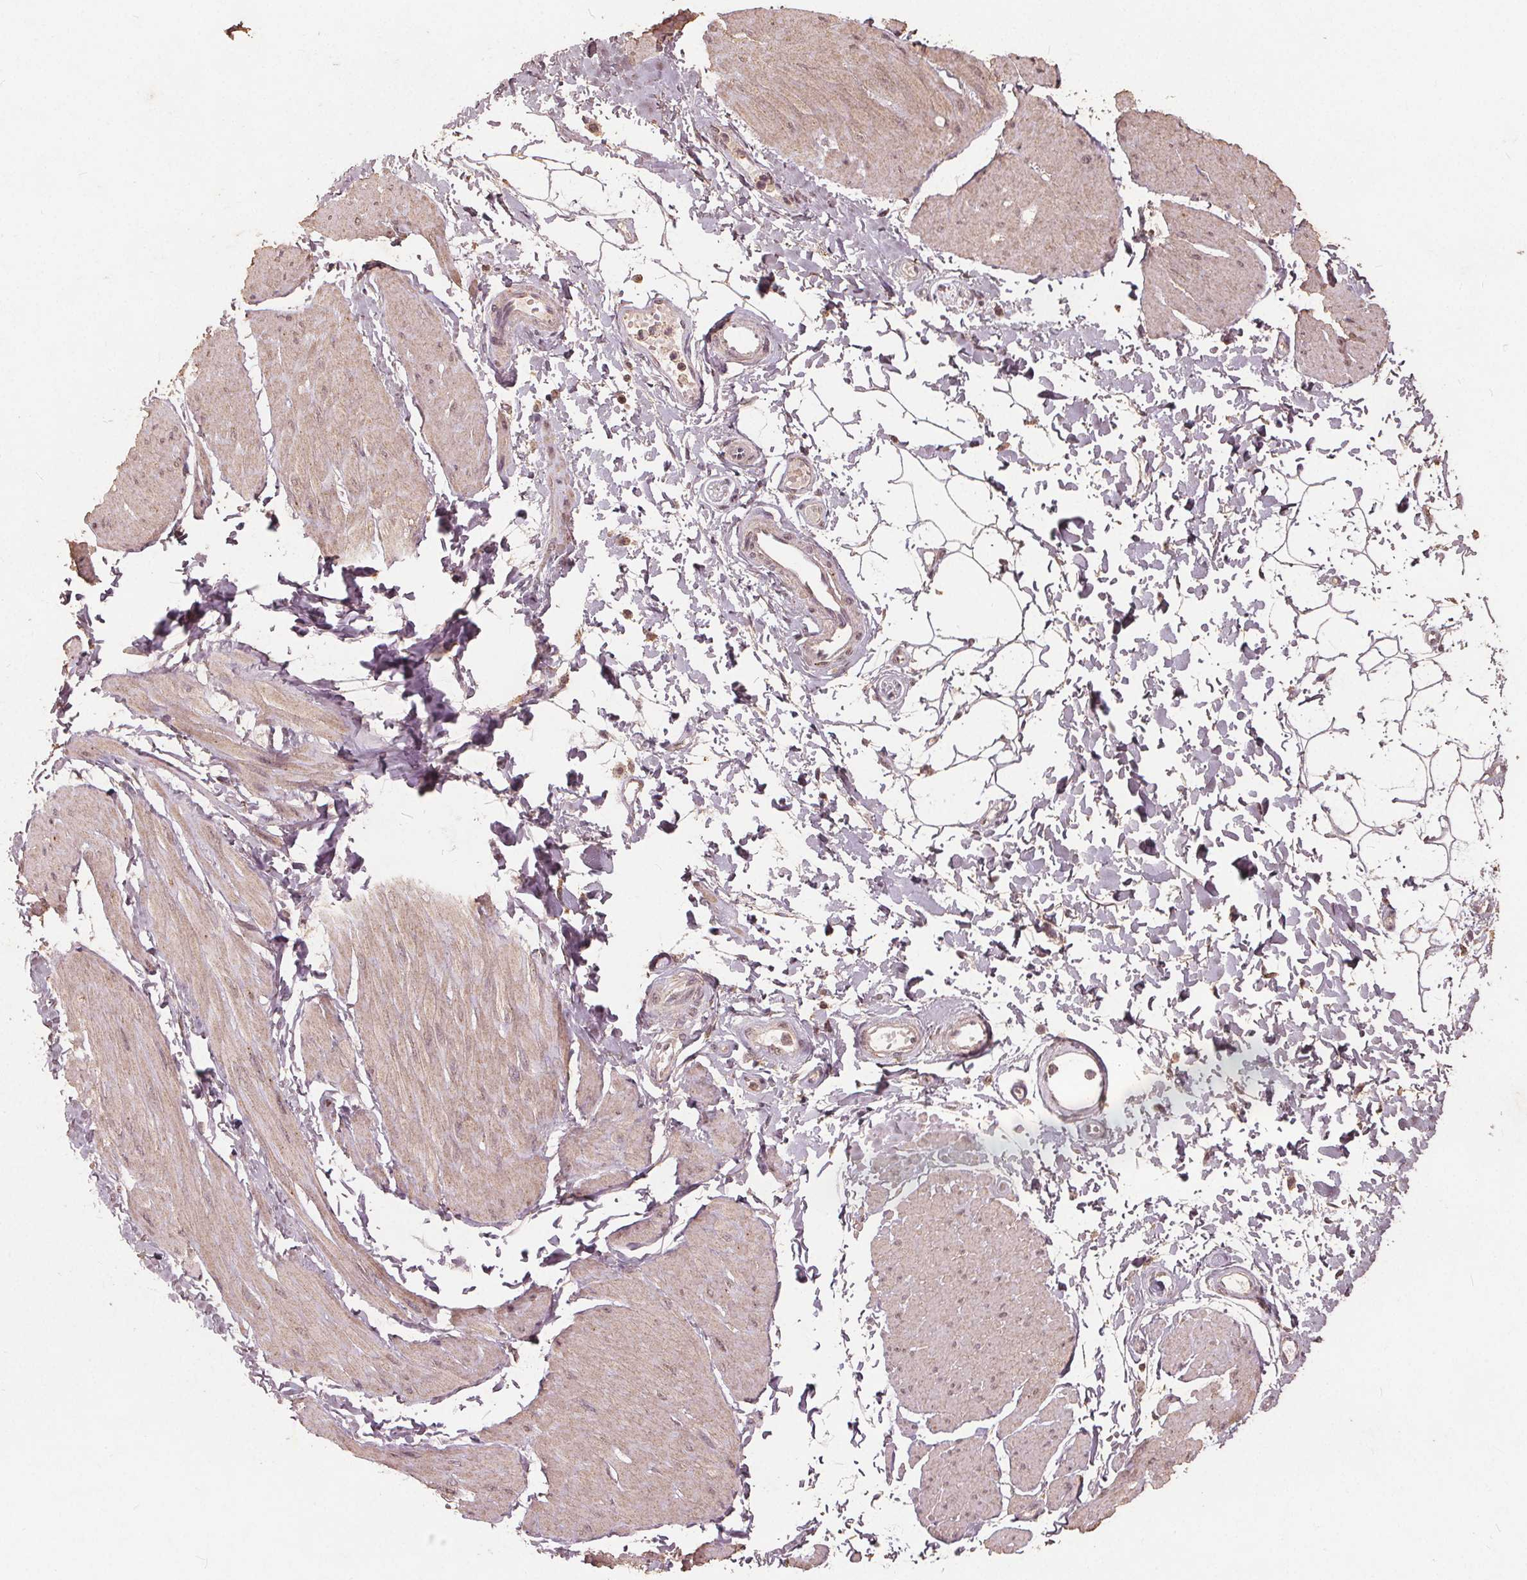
{"staining": {"intensity": "moderate", "quantity": "<25%", "location": "nuclear"}, "tissue": "adipose tissue", "cell_type": "Adipocytes", "image_type": "normal", "snomed": [{"axis": "morphology", "description": "Normal tissue, NOS"}, {"axis": "topography", "description": "Smooth muscle"}, {"axis": "topography", "description": "Peripheral nerve tissue"}], "caption": "Immunohistochemistry (DAB (3,3'-diaminobenzidine)) staining of normal human adipose tissue displays moderate nuclear protein staining in about <25% of adipocytes. (IHC, brightfield microscopy, high magnification).", "gene": "DSG3", "patient": {"sex": "male", "age": 58}}